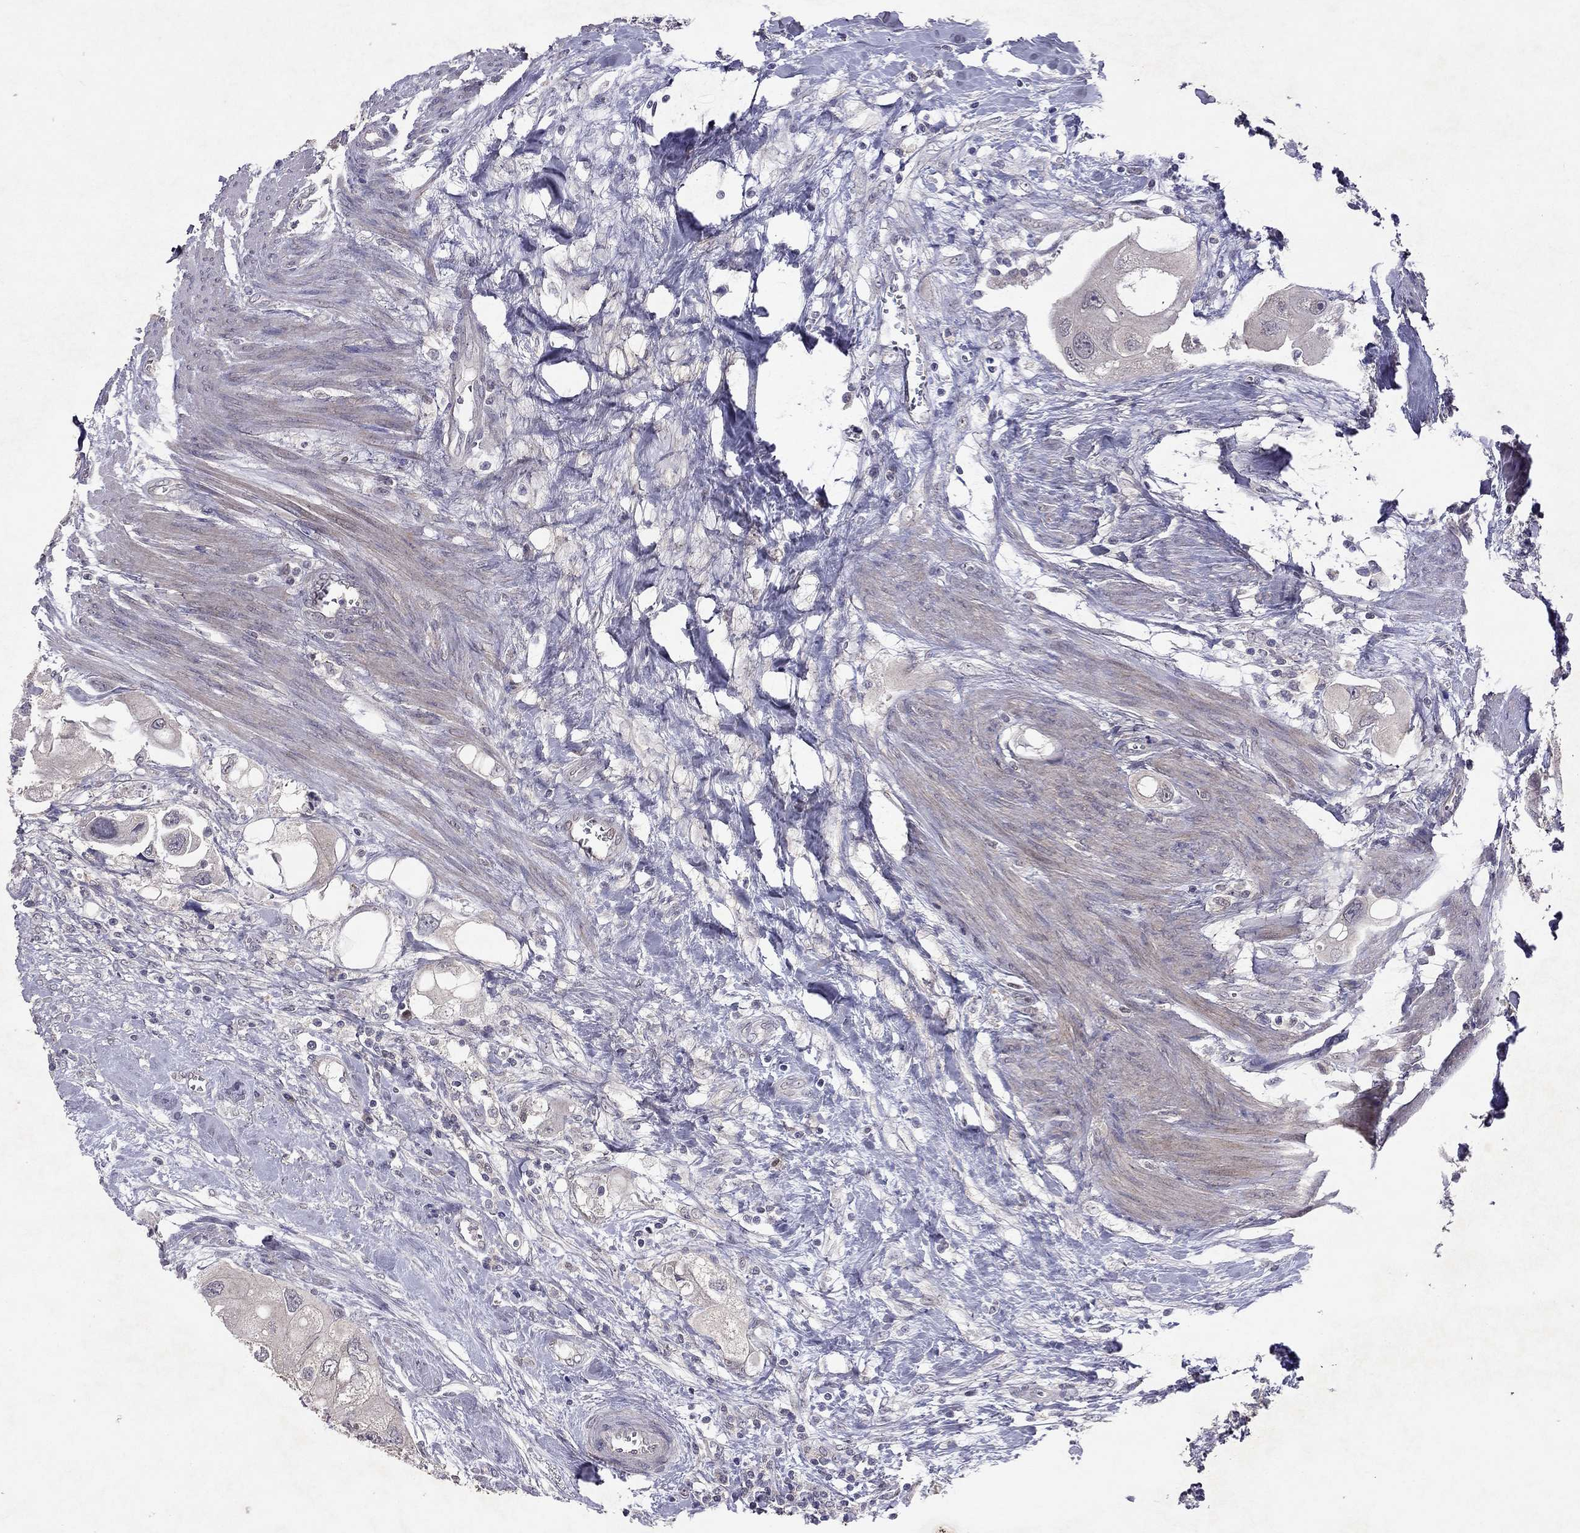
{"staining": {"intensity": "negative", "quantity": "none", "location": "none"}, "tissue": "urothelial cancer", "cell_type": "Tumor cells", "image_type": "cancer", "snomed": [{"axis": "morphology", "description": "Urothelial carcinoma, High grade"}, {"axis": "topography", "description": "Urinary bladder"}], "caption": "Tumor cells show no significant protein expression in urothelial cancer.", "gene": "ESR2", "patient": {"sex": "male", "age": 59}}